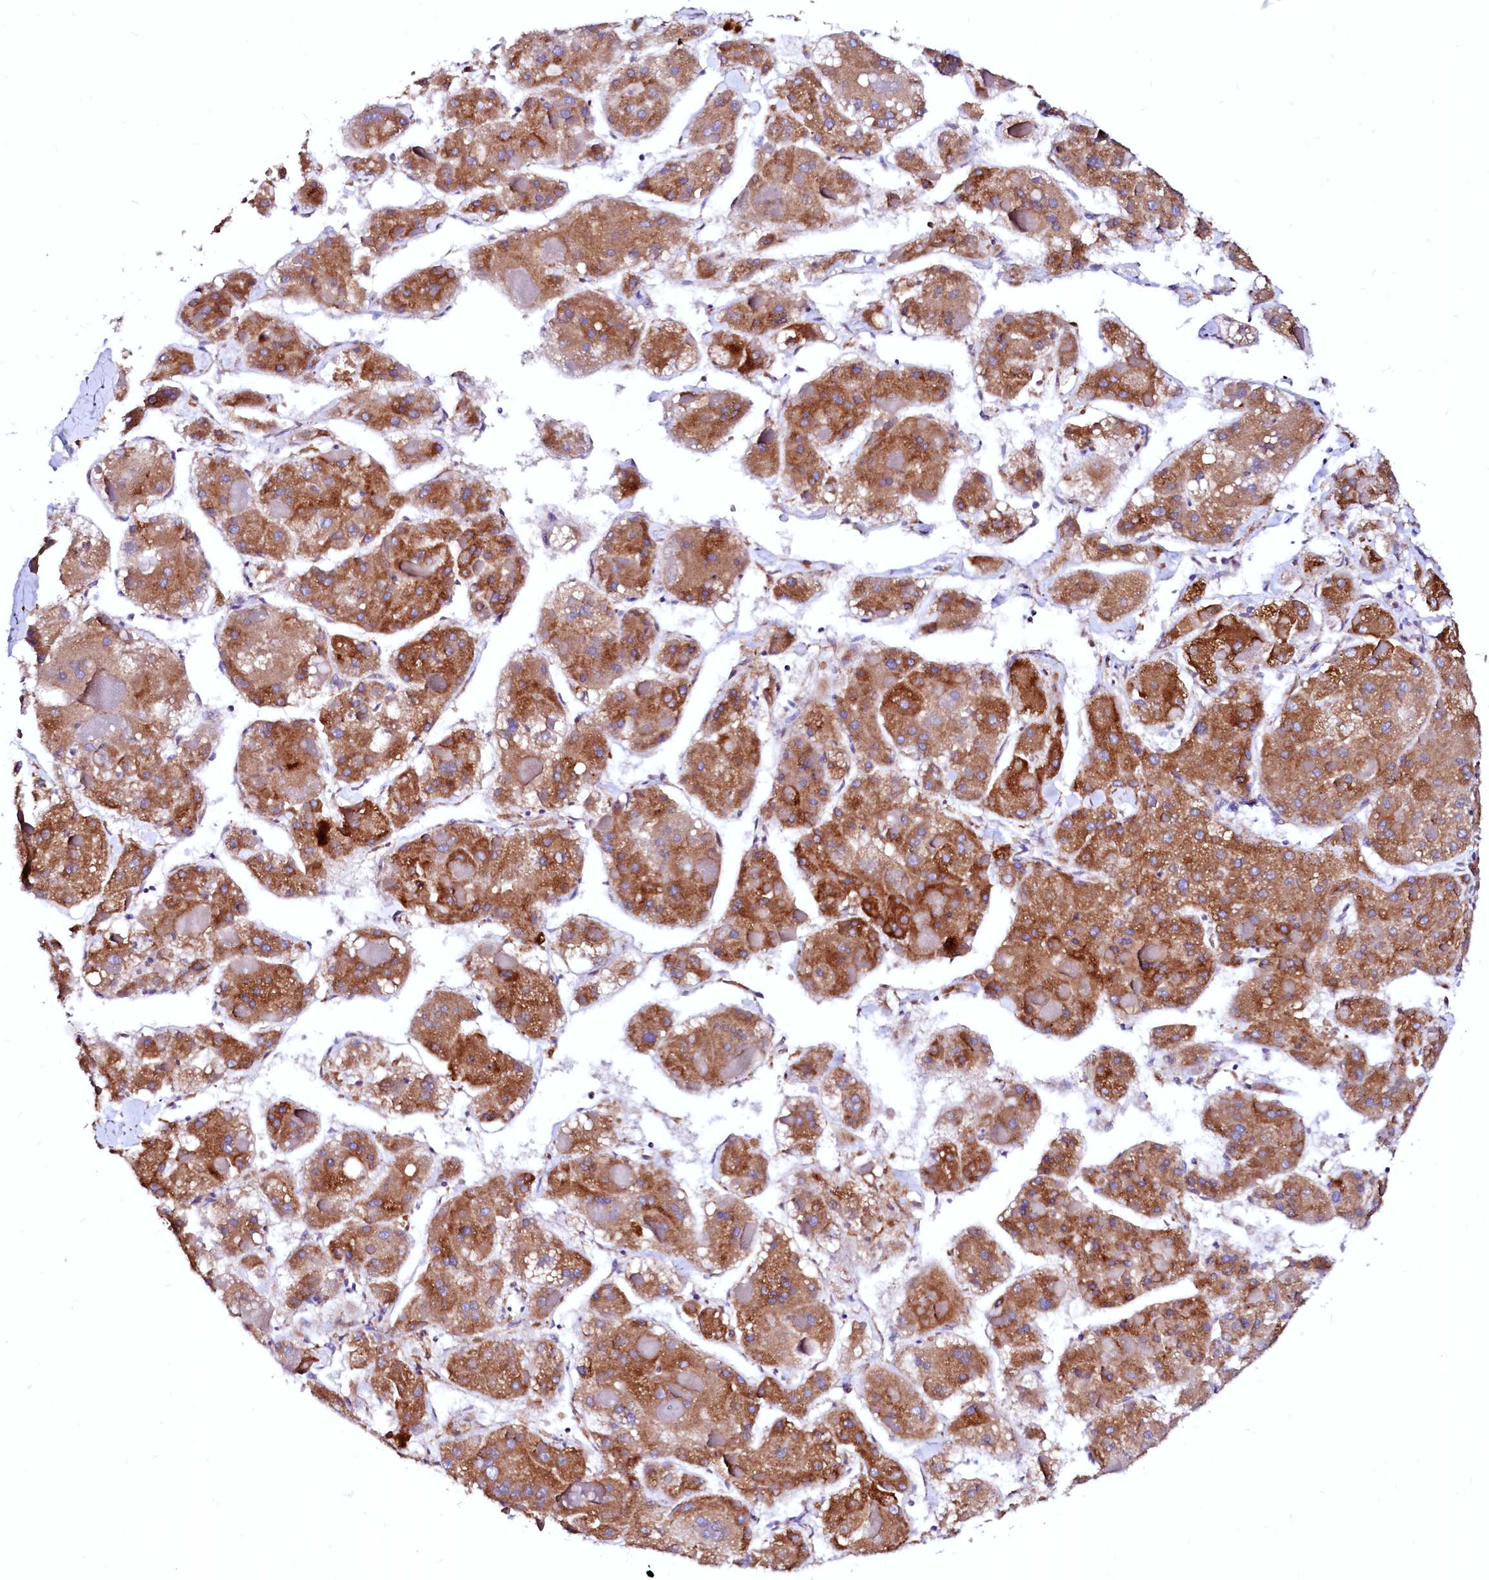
{"staining": {"intensity": "moderate", "quantity": ">75%", "location": "cytoplasmic/membranous"}, "tissue": "liver cancer", "cell_type": "Tumor cells", "image_type": "cancer", "snomed": [{"axis": "morphology", "description": "Carcinoma, Hepatocellular, NOS"}, {"axis": "topography", "description": "Liver"}], "caption": "Liver cancer (hepatocellular carcinoma) stained for a protein (brown) displays moderate cytoplasmic/membranous positive staining in approximately >75% of tumor cells.", "gene": "LMAN1", "patient": {"sex": "female", "age": 73}}